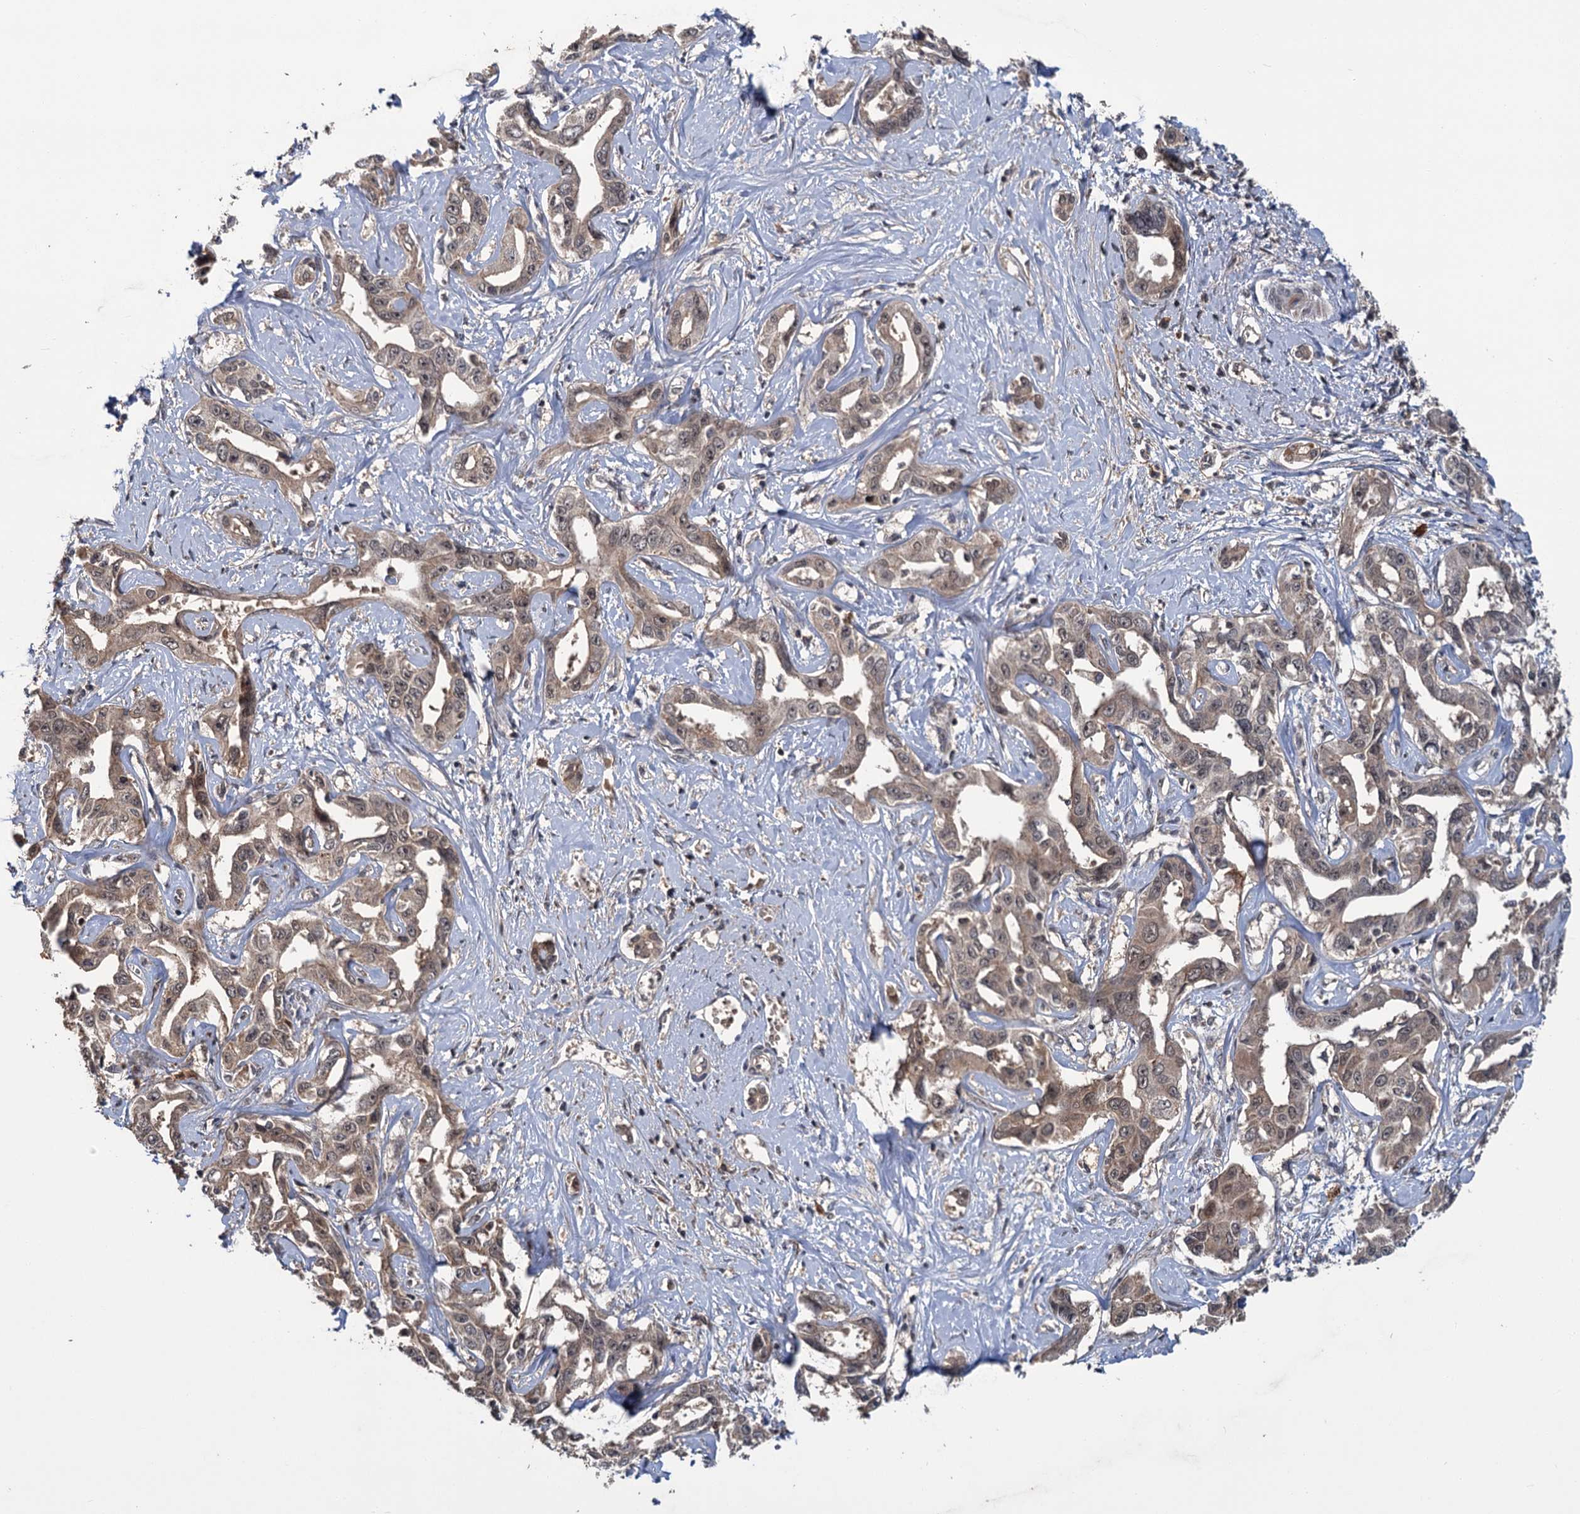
{"staining": {"intensity": "moderate", "quantity": ">75%", "location": "cytoplasmic/membranous,nuclear"}, "tissue": "liver cancer", "cell_type": "Tumor cells", "image_type": "cancer", "snomed": [{"axis": "morphology", "description": "Cholangiocarcinoma"}, {"axis": "topography", "description": "Liver"}], "caption": "Moderate cytoplasmic/membranous and nuclear positivity is appreciated in about >75% of tumor cells in liver cancer (cholangiocarcinoma).", "gene": "KANSL2", "patient": {"sex": "male", "age": 59}}